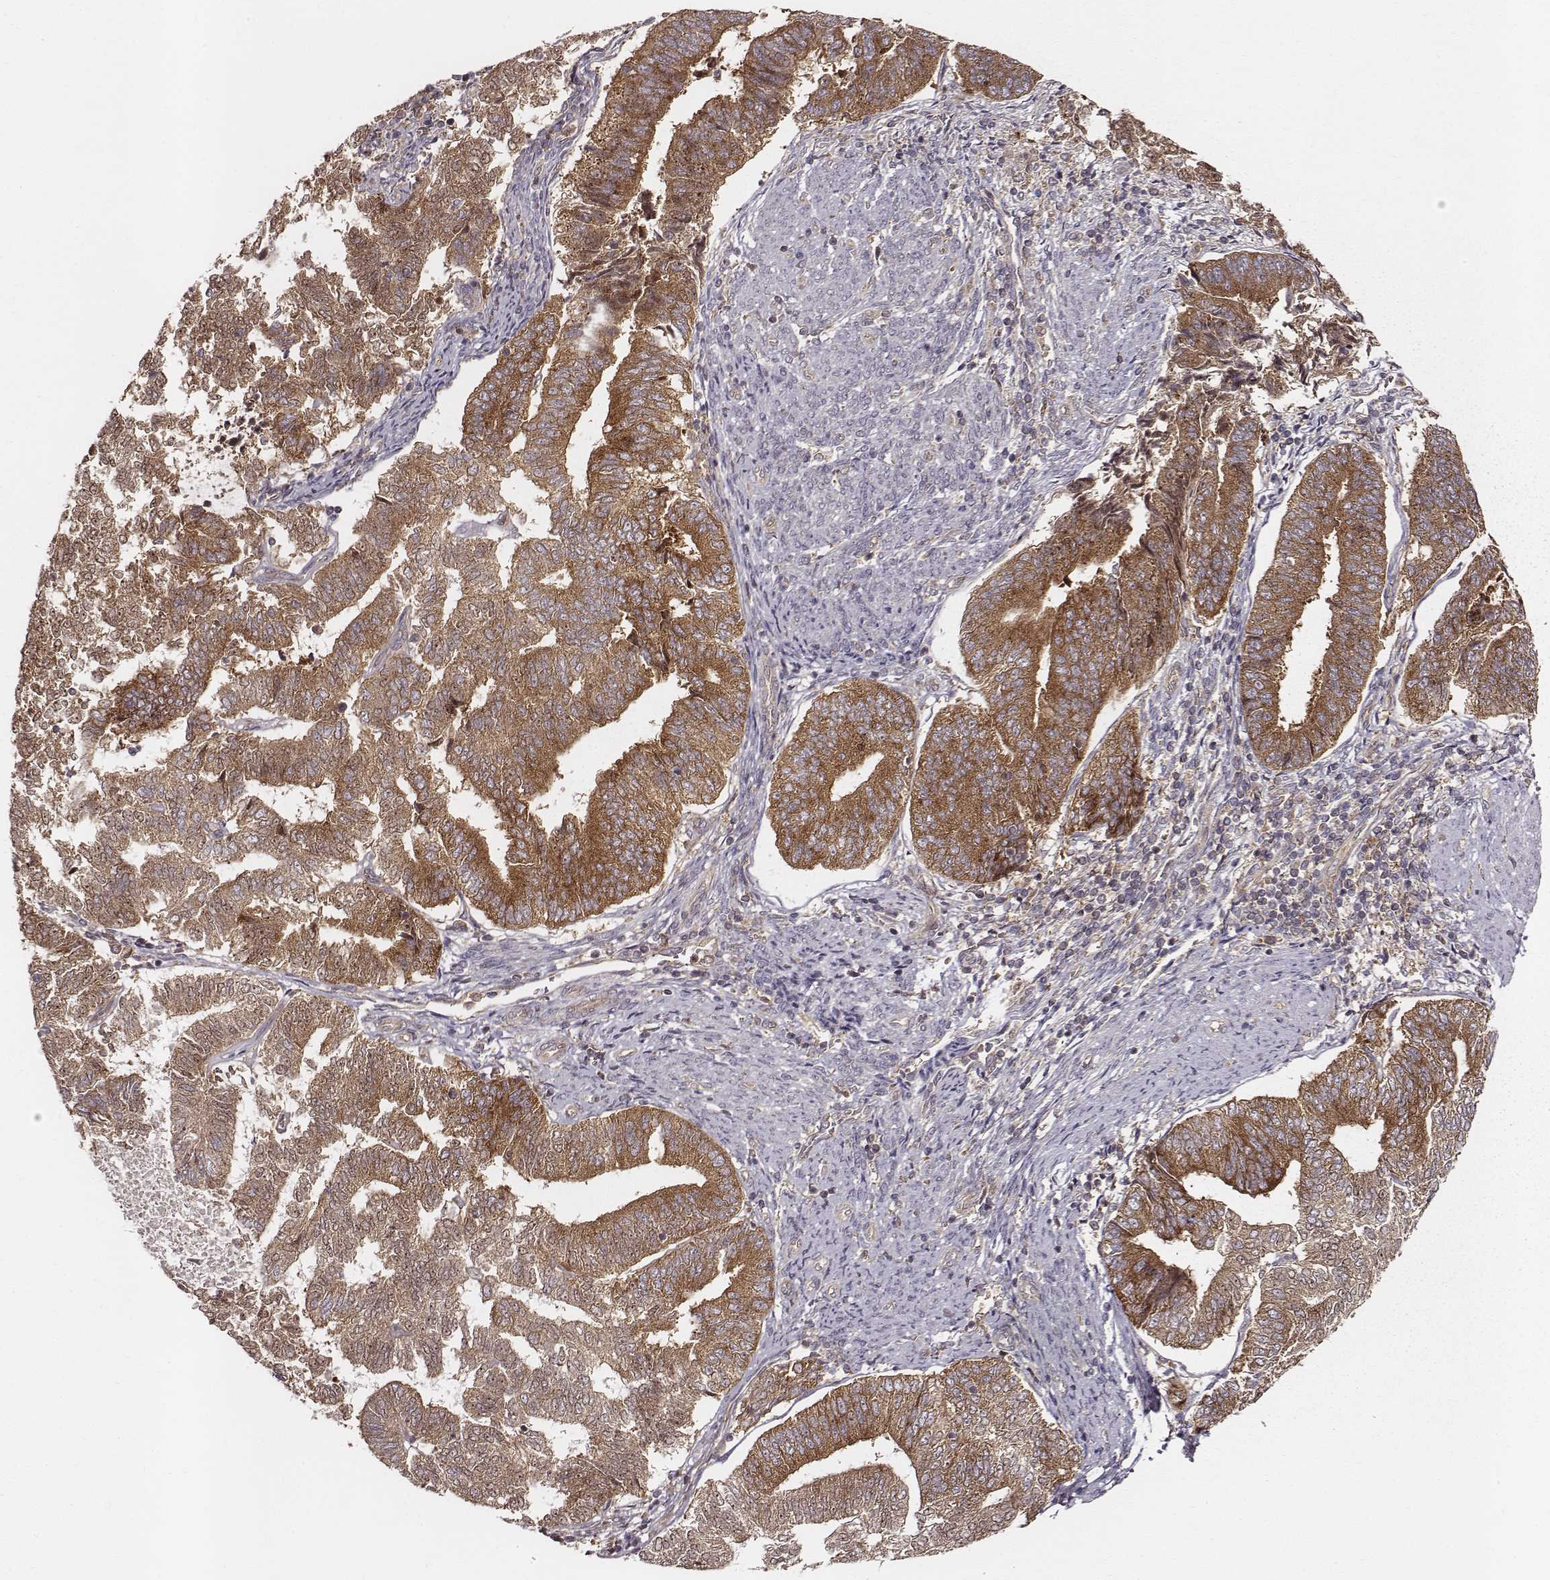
{"staining": {"intensity": "moderate", "quantity": ">75%", "location": "cytoplasmic/membranous"}, "tissue": "endometrial cancer", "cell_type": "Tumor cells", "image_type": "cancer", "snomed": [{"axis": "morphology", "description": "Adenocarcinoma, NOS"}, {"axis": "topography", "description": "Endometrium"}], "caption": "A brown stain shows moderate cytoplasmic/membranous staining of a protein in human endometrial adenocarcinoma tumor cells. The staining was performed using DAB (3,3'-diaminobenzidine) to visualize the protein expression in brown, while the nuclei were stained in blue with hematoxylin (Magnification: 20x).", "gene": "VPS26A", "patient": {"sex": "female", "age": 65}}